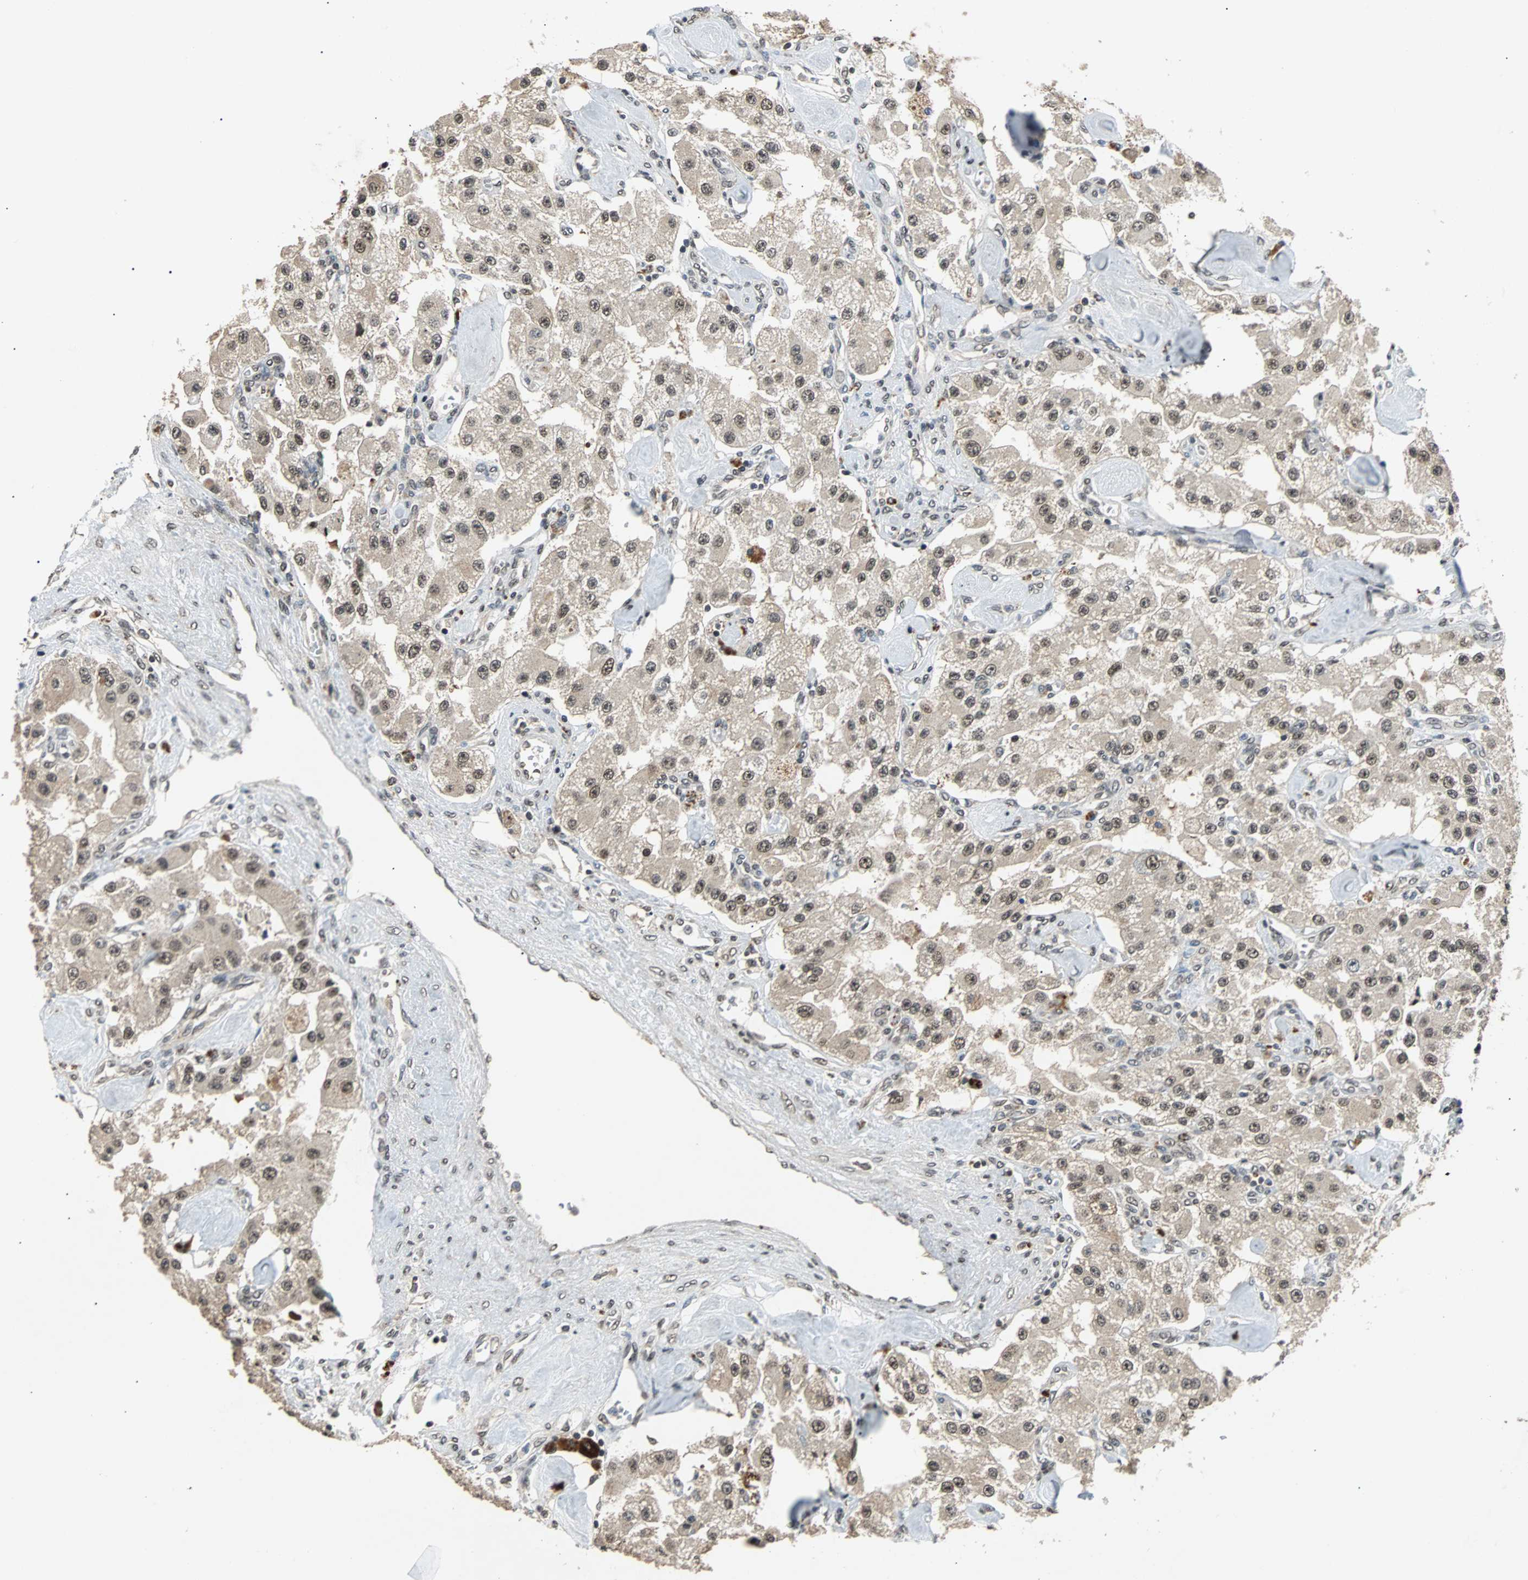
{"staining": {"intensity": "weak", "quantity": ">75%", "location": "nuclear"}, "tissue": "carcinoid", "cell_type": "Tumor cells", "image_type": "cancer", "snomed": [{"axis": "morphology", "description": "Carcinoid, malignant, NOS"}, {"axis": "topography", "description": "Pancreas"}], "caption": "A histopathology image of carcinoid stained for a protein exhibits weak nuclear brown staining in tumor cells.", "gene": "PHC1", "patient": {"sex": "male", "age": 41}}